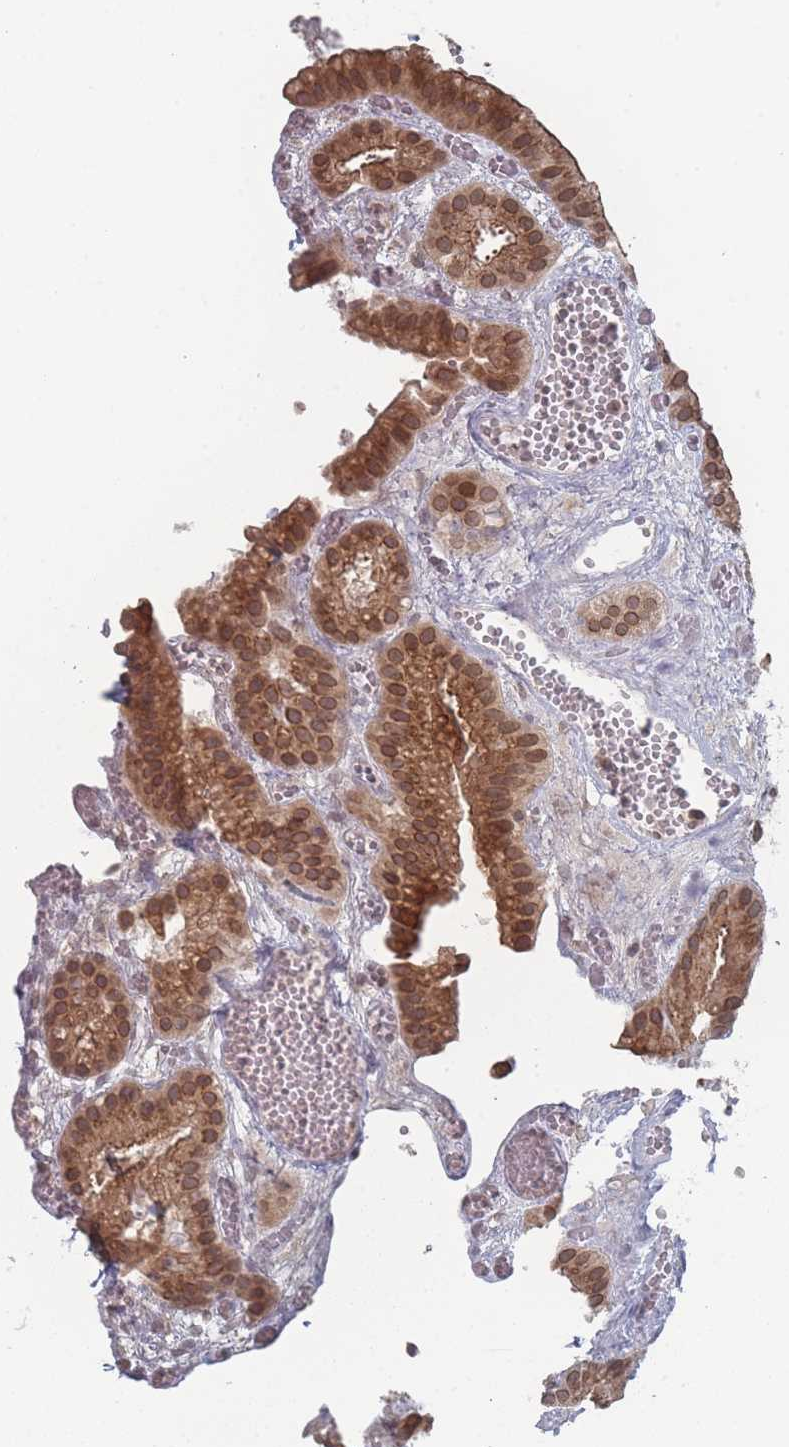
{"staining": {"intensity": "moderate", "quantity": ">75%", "location": "cytoplasmic/membranous,nuclear"}, "tissue": "gallbladder", "cell_type": "Glandular cells", "image_type": "normal", "snomed": [{"axis": "morphology", "description": "Normal tissue, NOS"}, {"axis": "topography", "description": "Gallbladder"}], "caption": "The image demonstrates immunohistochemical staining of unremarkable gallbladder. There is moderate cytoplasmic/membranous,nuclear positivity is identified in about >75% of glandular cells.", "gene": "TBC1D25", "patient": {"sex": "female", "age": 64}}